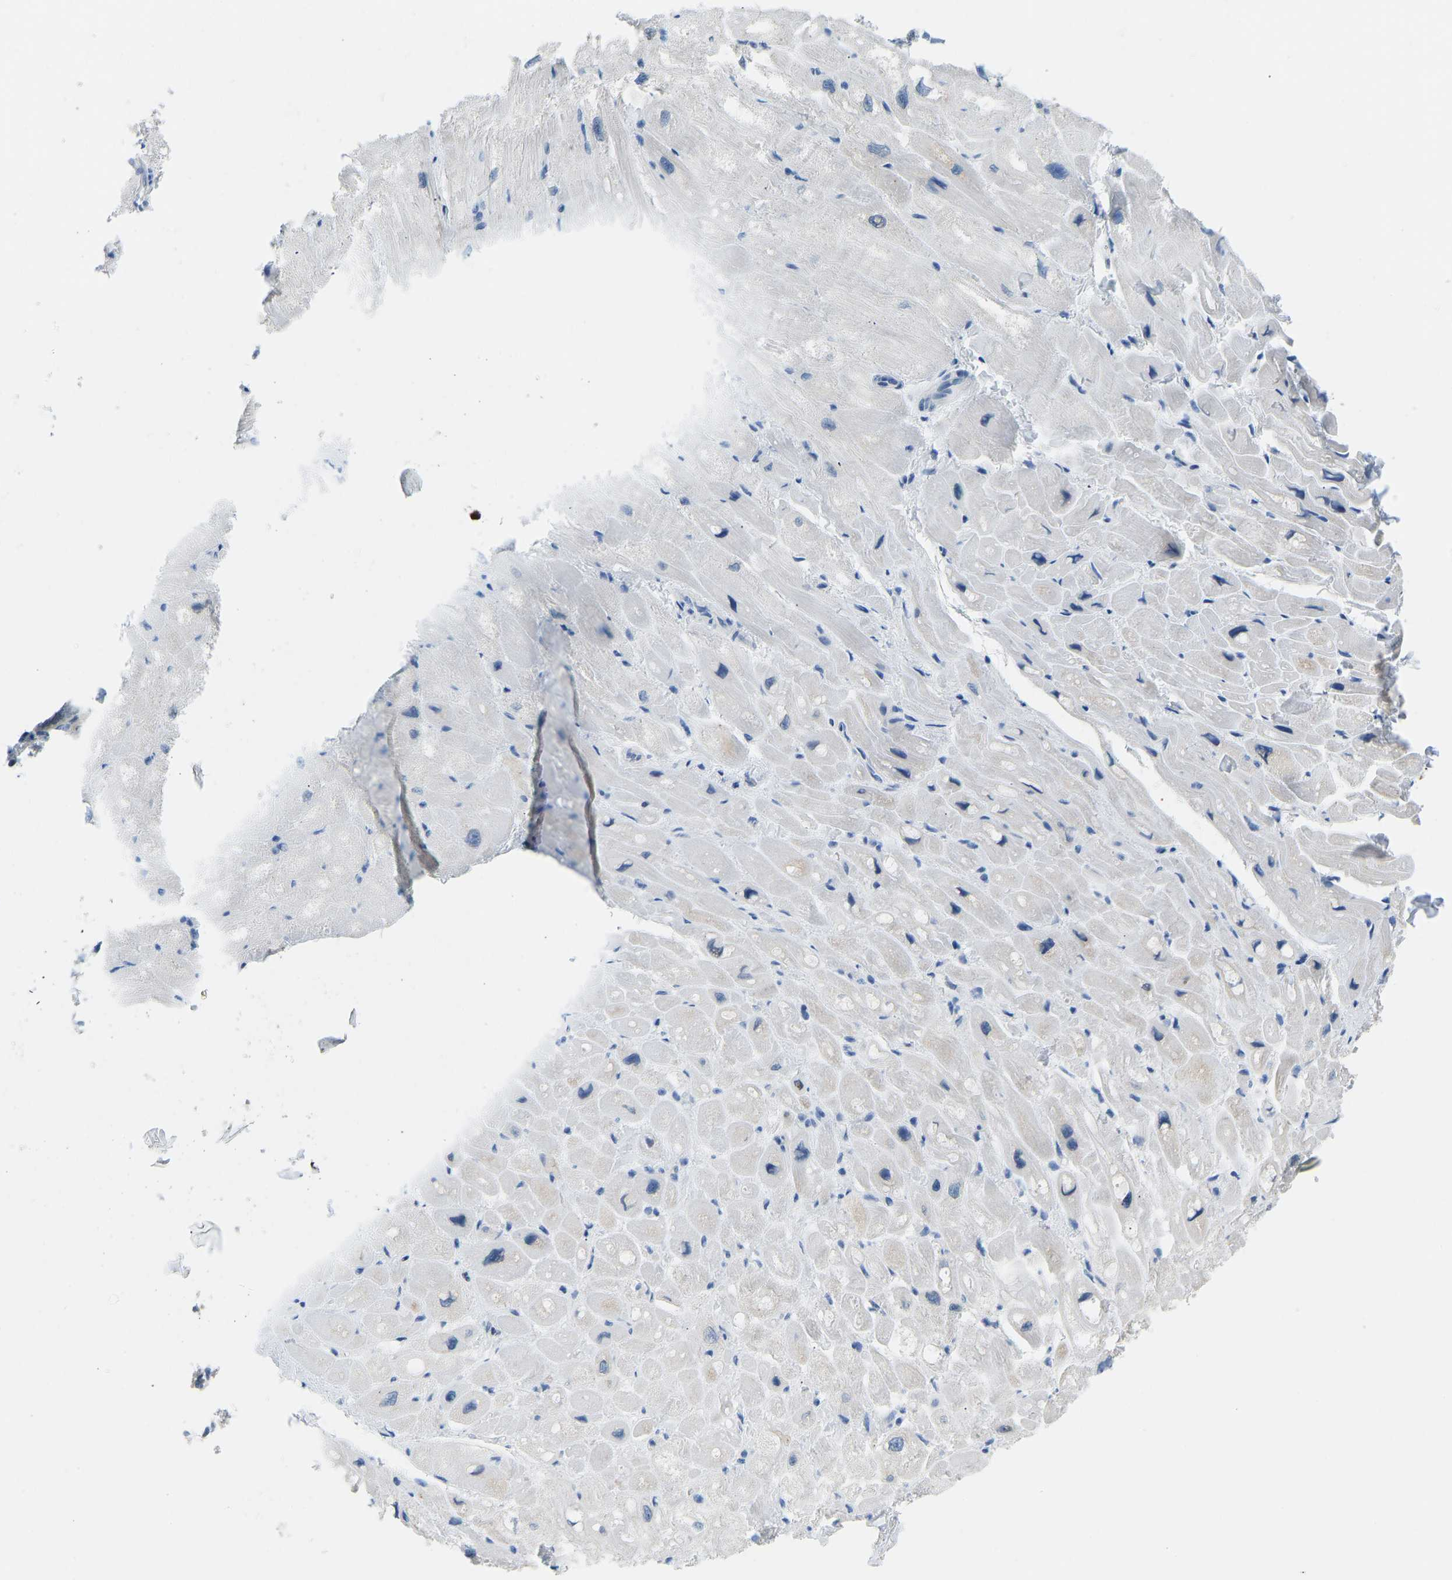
{"staining": {"intensity": "negative", "quantity": "none", "location": "none"}, "tissue": "heart muscle", "cell_type": "Cardiomyocytes", "image_type": "normal", "snomed": [{"axis": "morphology", "description": "Normal tissue, NOS"}, {"axis": "topography", "description": "Heart"}], "caption": "Immunohistochemistry (IHC) photomicrograph of unremarkable heart muscle: heart muscle stained with DAB (3,3'-diaminobenzidine) reveals no significant protein expression in cardiomyocytes.", "gene": "VRK1", "patient": {"sex": "male", "age": 49}}